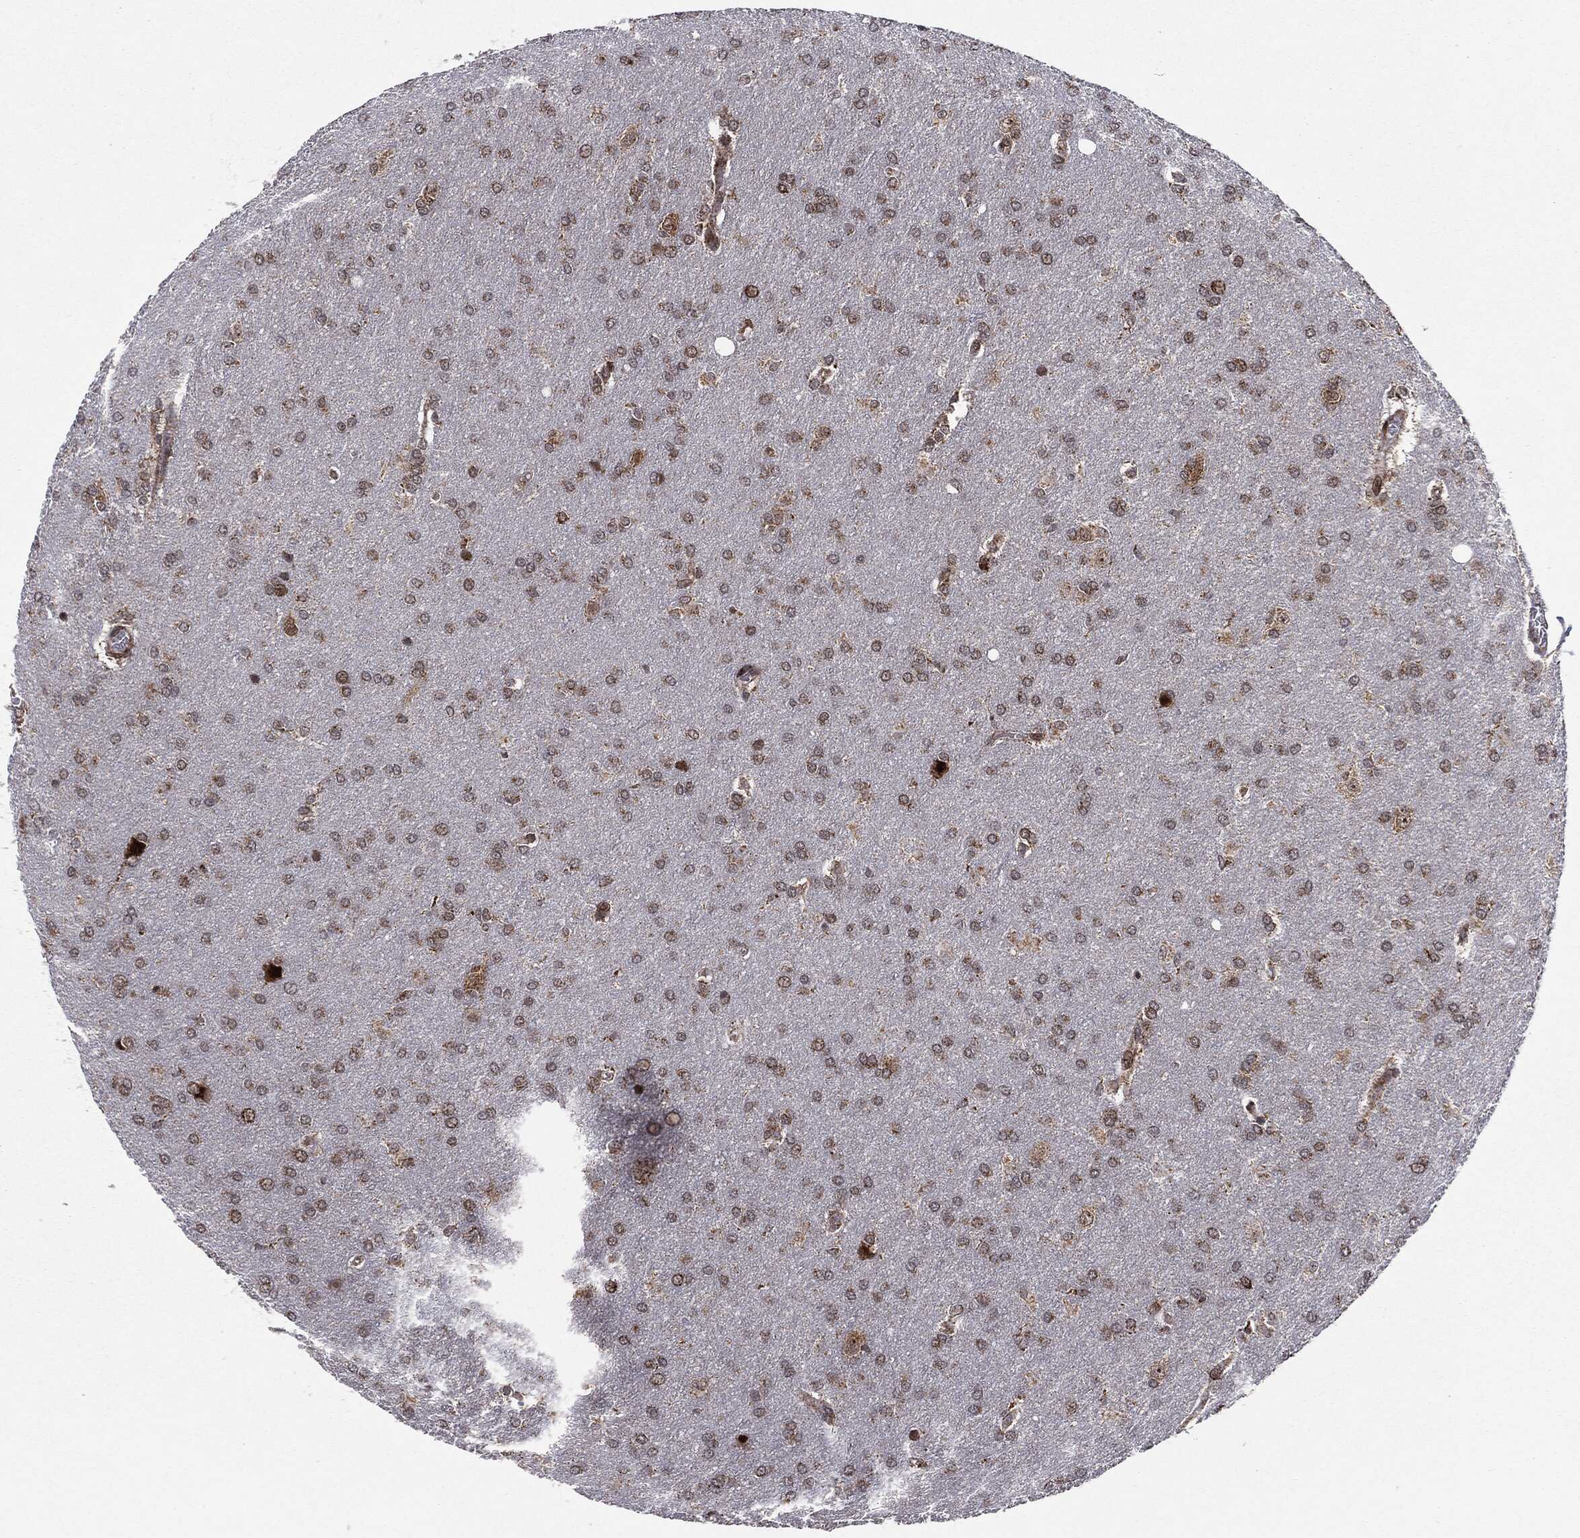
{"staining": {"intensity": "moderate", "quantity": ">75%", "location": "cytoplasmic/membranous"}, "tissue": "glioma", "cell_type": "Tumor cells", "image_type": "cancer", "snomed": [{"axis": "morphology", "description": "Glioma, malignant, Low grade"}, {"axis": "topography", "description": "Brain"}], "caption": "Protein staining by IHC reveals moderate cytoplasmic/membranous expression in about >75% of tumor cells in low-grade glioma (malignant).", "gene": "CHCHD2", "patient": {"sex": "female", "age": 32}}